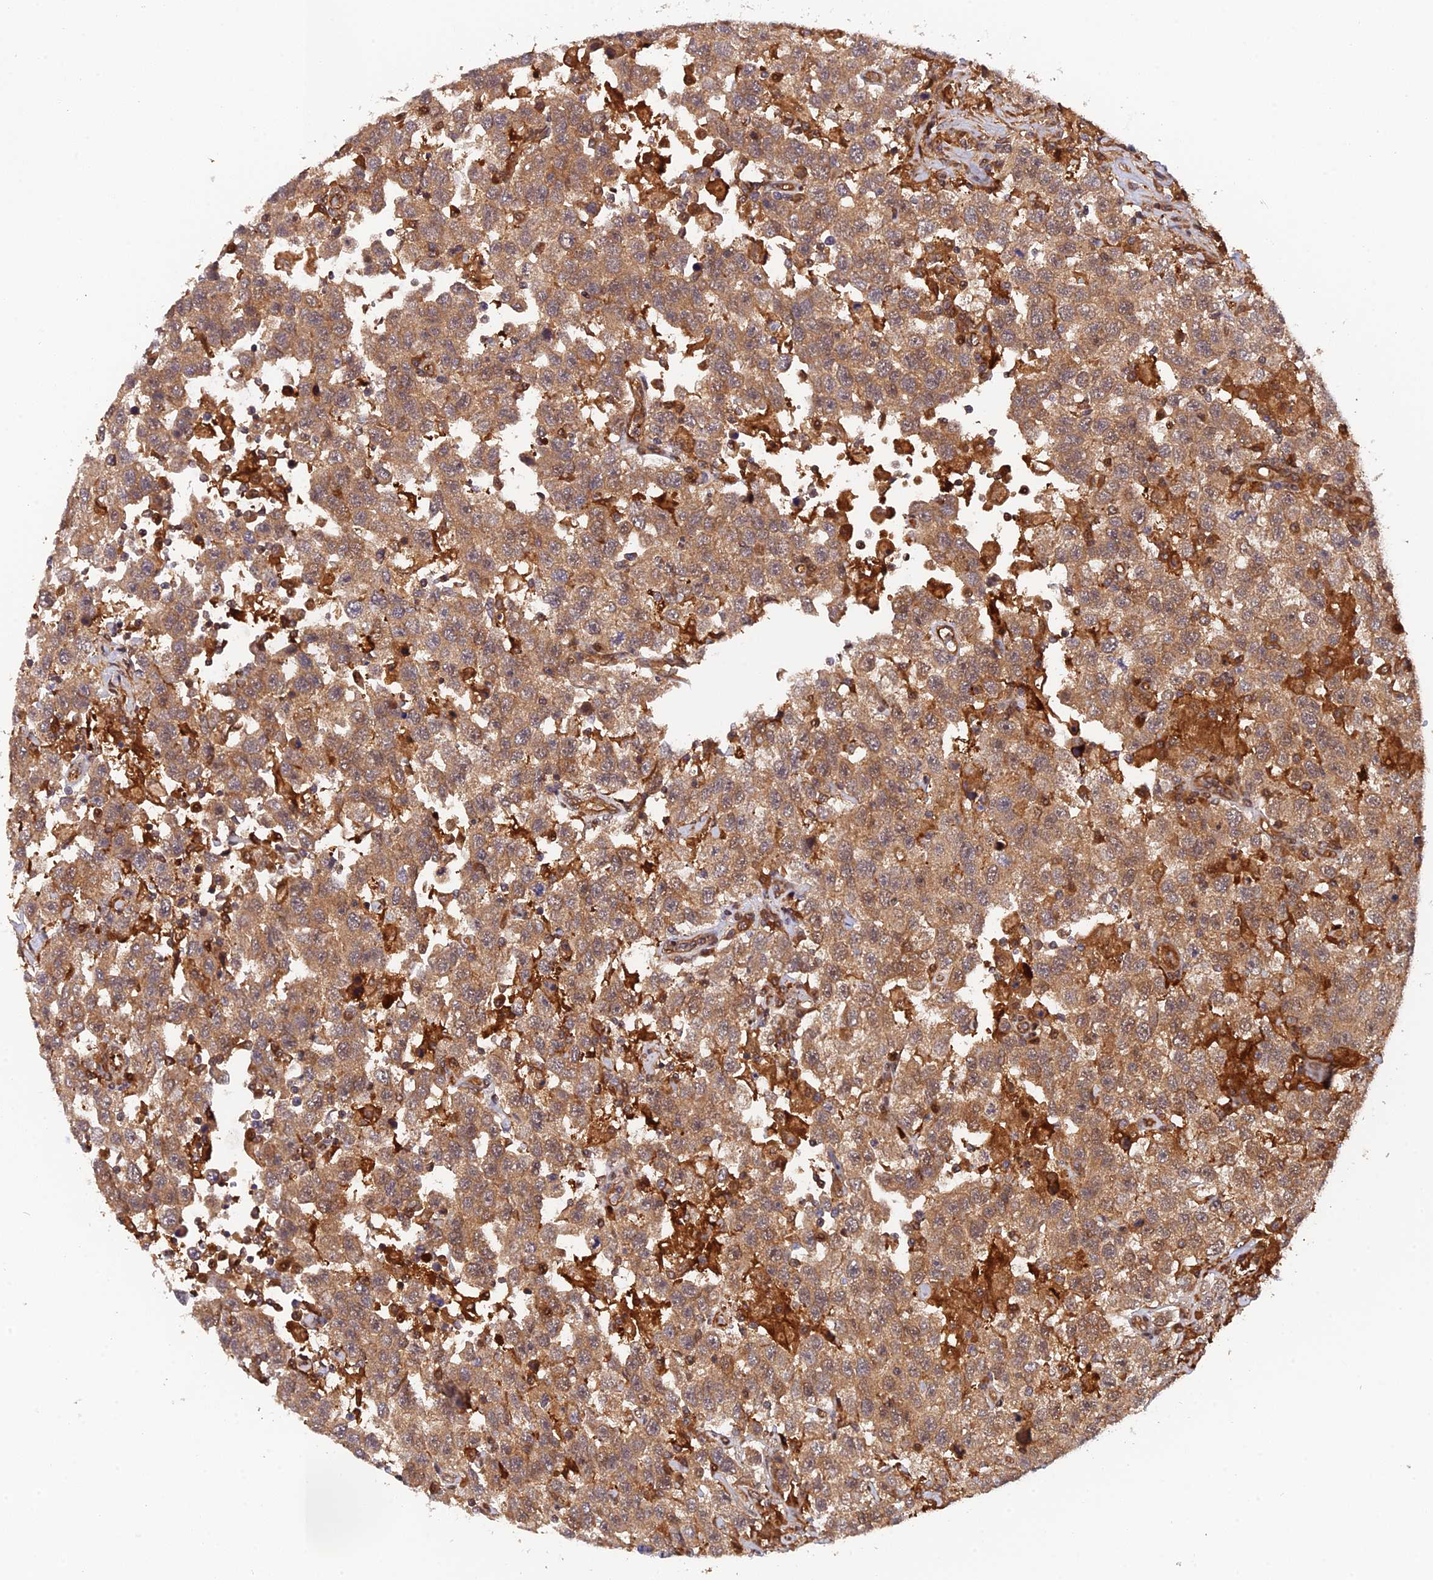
{"staining": {"intensity": "moderate", "quantity": ">75%", "location": "cytoplasmic/membranous,nuclear"}, "tissue": "testis cancer", "cell_type": "Tumor cells", "image_type": "cancer", "snomed": [{"axis": "morphology", "description": "Seminoma, NOS"}, {"axis": "topography", "description": "Testis"}], "caption": "Immunohistochemical staining of human testis cancer exhibits medium levels of moderate cytoplasmic/membranous and nuclear staining in about >75% of tumor cells.", "gene": "ARL2BP", "patient": {"sex": "male", "age": 41}}